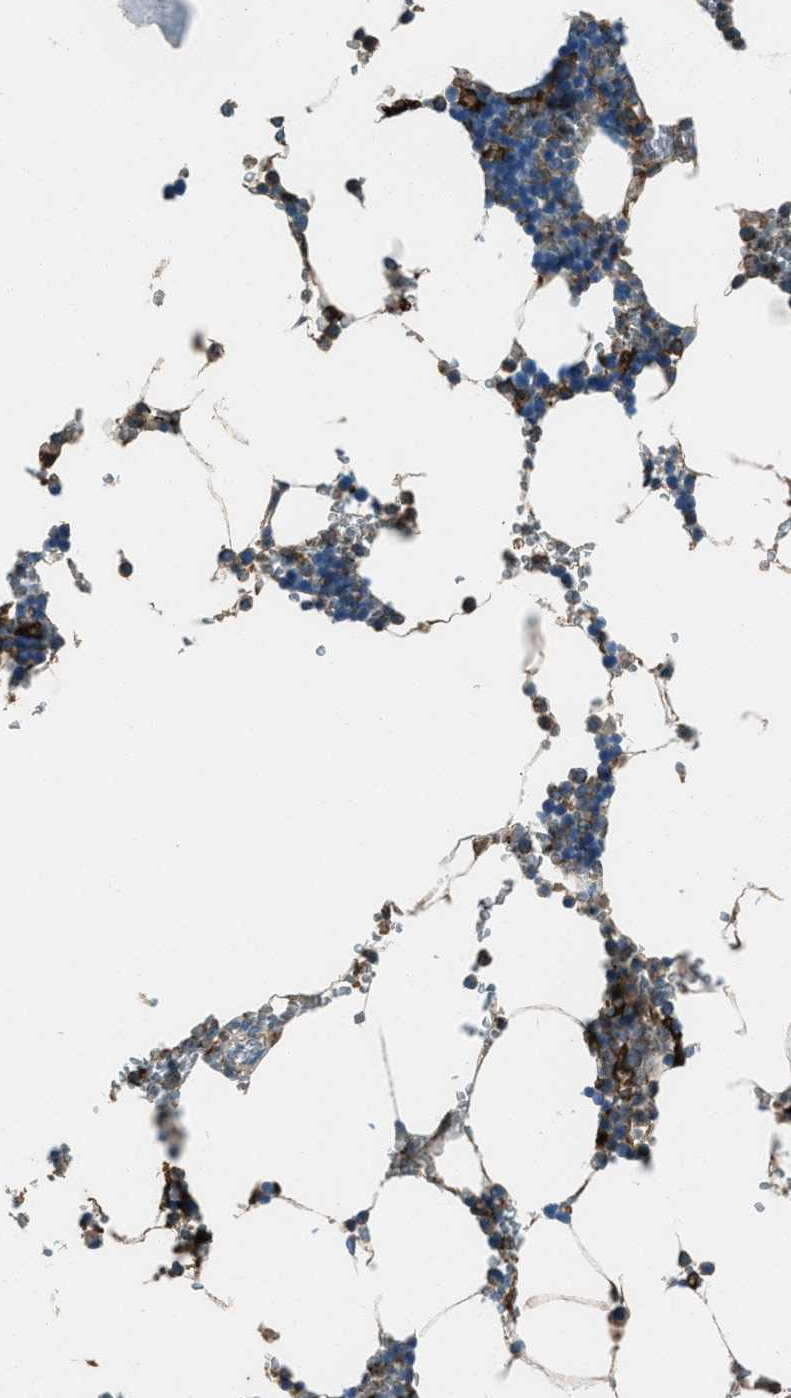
{"staining": {"intensity": "weak", "quantity": "25%-75%", "location": "cytoplasmic/membranous"}, "tissue": "bone marrow", "cell_type": "Hematopoietic cells", "image_type": "normal", "snomed": [{"axis": "morphology", "description": "Normal tissue, NOS"}, {"axis": "topography", "description": "Bone marrow"}], "caption": "Immunohistochemistry (IHC) micrograph of normal human bone marrow stained for a protein (brown), which displays low levels of weak cytoplasmic/membranous positivity in approximately 25%-75% of hematopoietic cells.", "gene": "SVIL", "patient": {"sex": "male", "age": 70}}